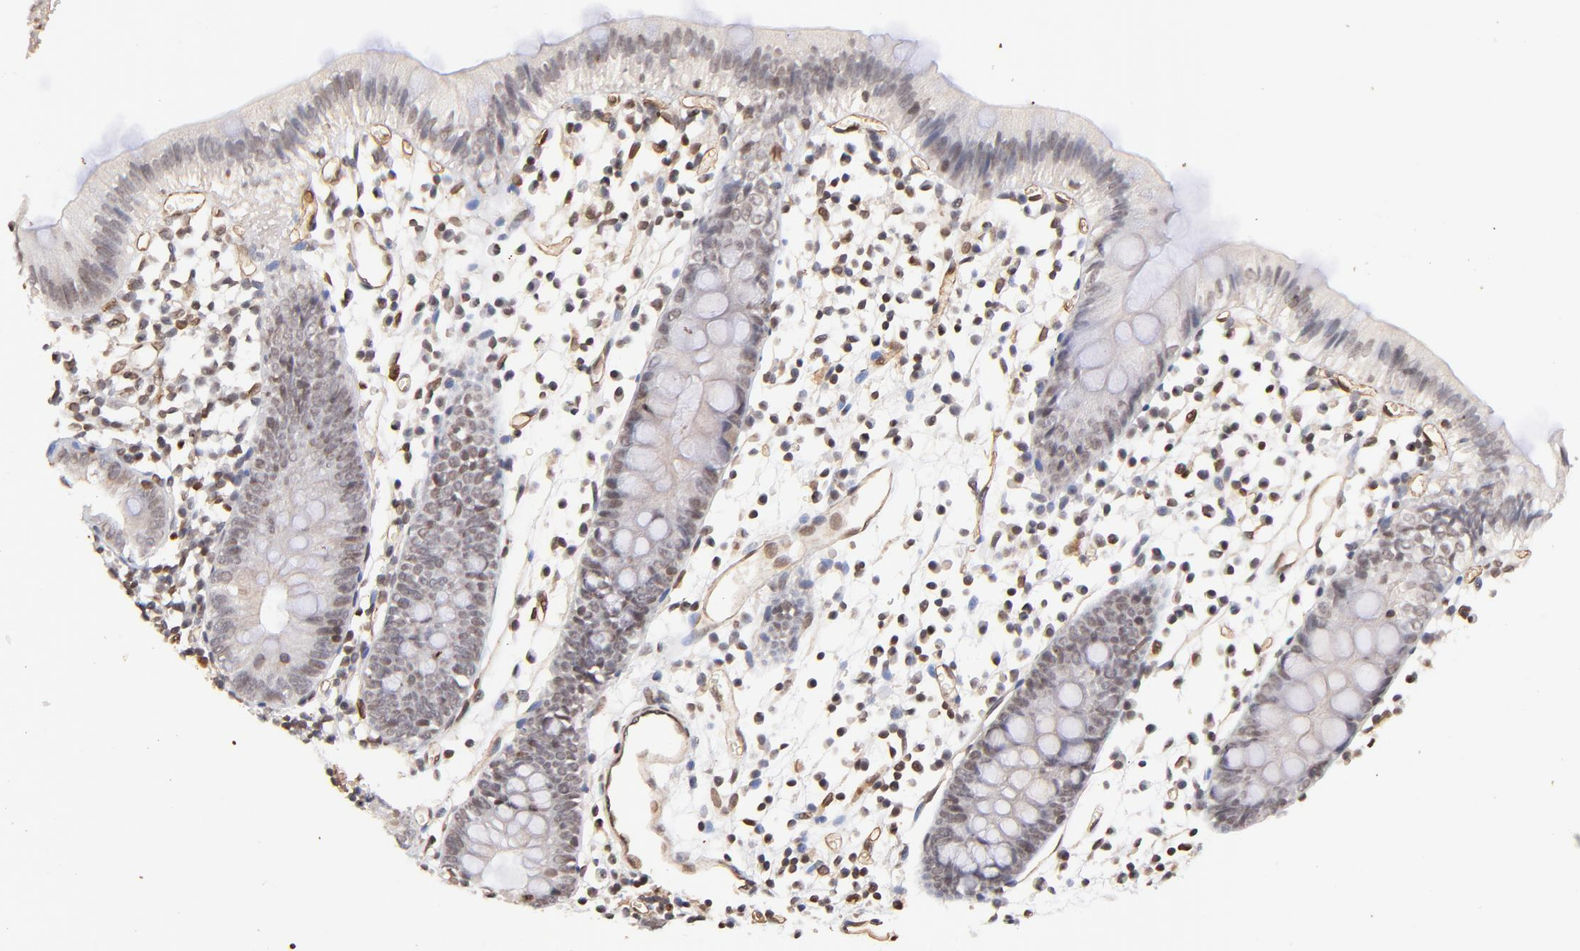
{"staining": {"intensity": "weak", "quantity": "25%-75%", "location": "cytoplasmic/membranous,nuclear"}, "tissue": "colon", "cell_type": "Endothelial cells", "image_type": "normal", "snomed": [{"axis": "morphology", "description": "Normal tissue, NOS"}, {"axis": "topography", "description": "Colon"}], "caption": "A photomicrograph showing weak cytoplasmic/membranous,nuclear expression in approximately 25%-75% of endothelial cells in unremarkable colon, as visualized by brown immunohistochemical staining.", "gene": "ZFP92", "patient": {"sex": "male", "age": 14}}